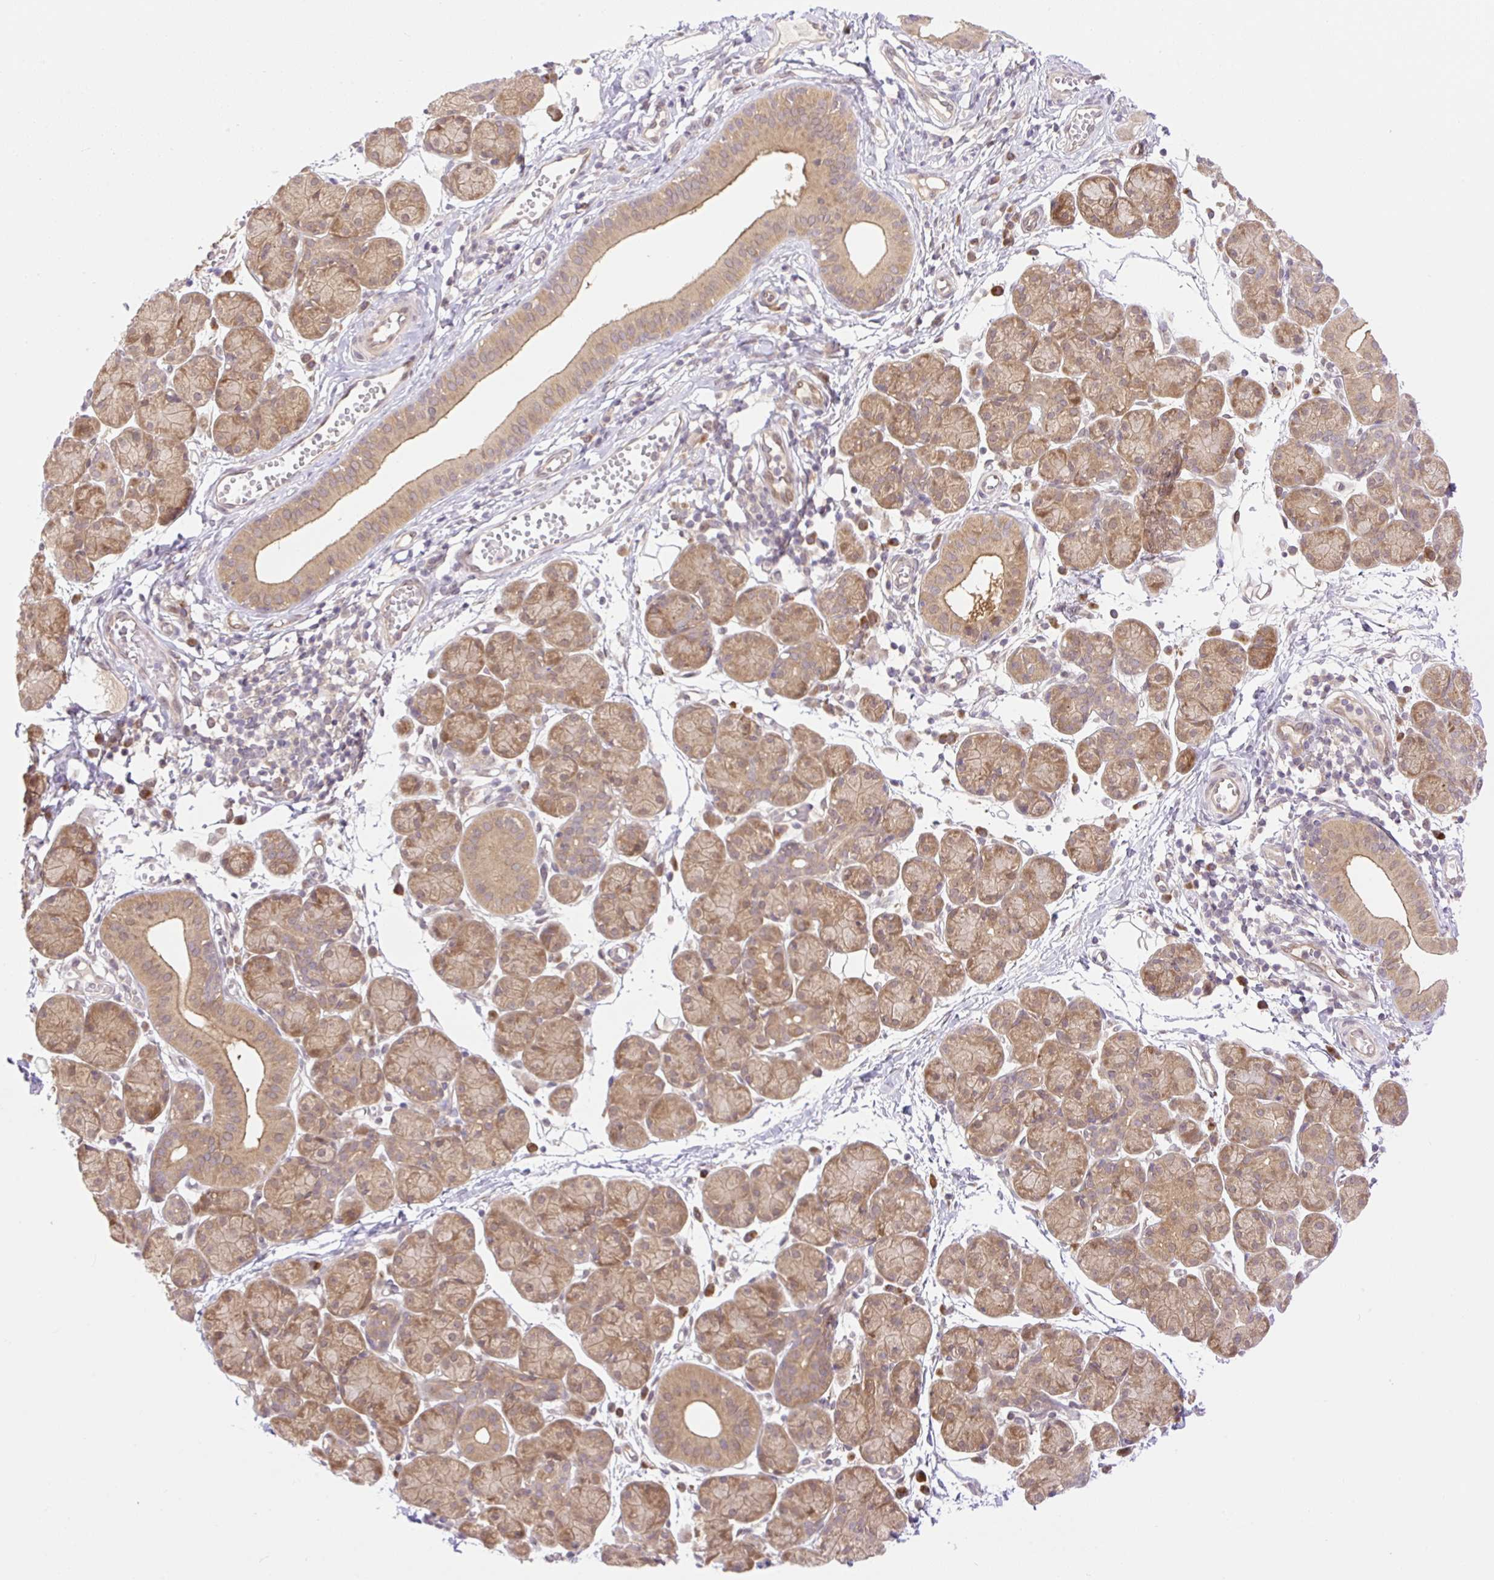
{"staining": {"intensity": "moderate", "quantity": ">75%", "location": "cytoplasmic/membranous,nuclear"}, "tissue": "salivary gland", "cell_type": "Glandular cells", "image_type": "normal", "snomed": [{"axis": "morphology", "description": "Normal tissue, NOS"}, {"axis": "morphology", "description": "Inflammation, NOS"}, {"axis": "topography", "description": "Lymph node"}, {"axis": "topography", "description": "Salivary gland"}], "caption": "Approximately >75% of glandular cells in normal human salivary gland show moderate cytoplasmic/membranous,nuclear protein expression as visualized by brown immunohistochemical staining.", "gene": "VPS25", "patient": {"sex": "male", "age": 3}}